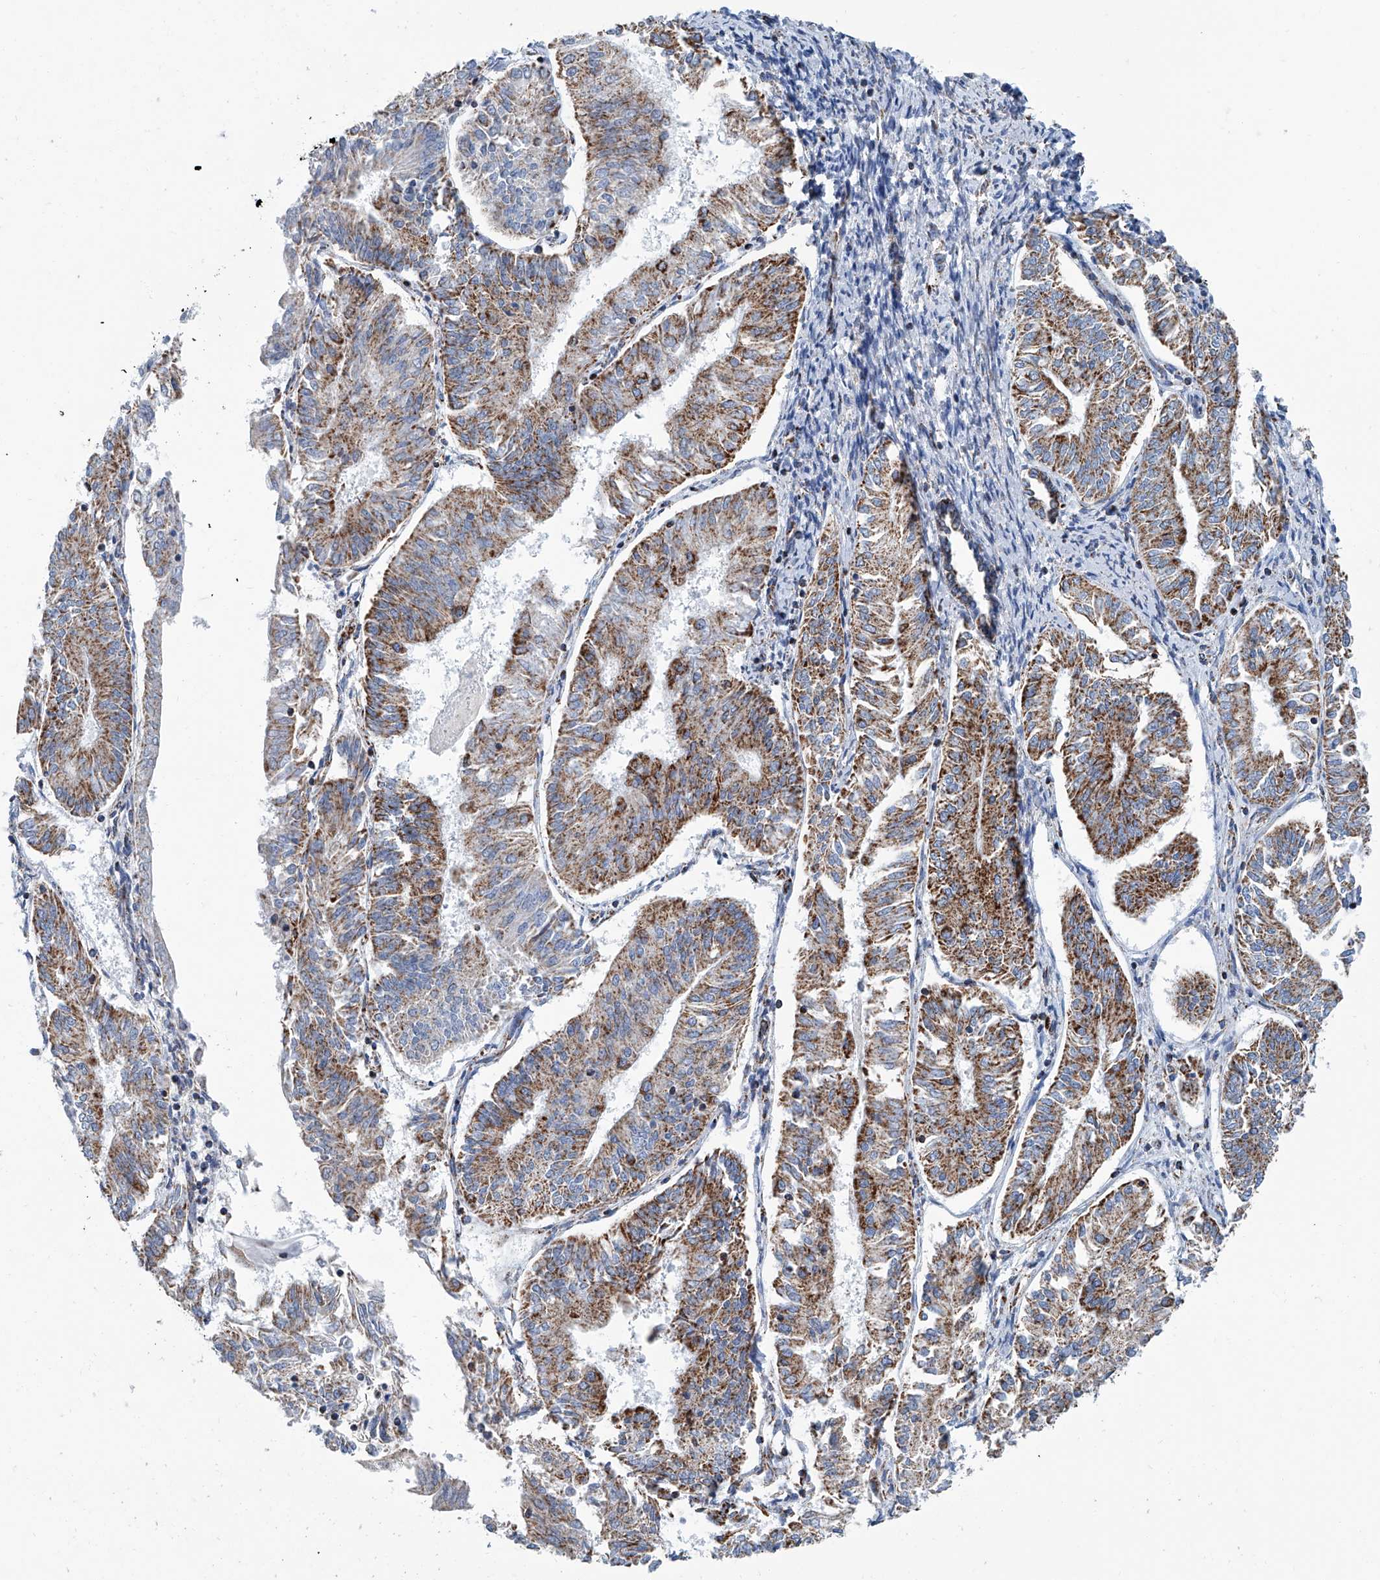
{"staining": {"intensity": "moderate", "quantity": ">75%", "location": "cytoplasmic/membranous"}, "tissue": "endometrial cancer", "cell_type": "Tumor cells", "image_type": "cancer", "snomed": [{"axis": "morphology", "description": "Adenocarcinoma, NOS"}, {"axis": "topography", "description": "Endometrium"}], "caption": "An image showing moderate cytoplasmic/membranous expression in about >75% of tumor cells in adenocarcinoma (endometrial), as visualized by brown immunohistochemical staining.", "gene": "MT-ND1", "patient": {"sex": "female", "age": 58}}